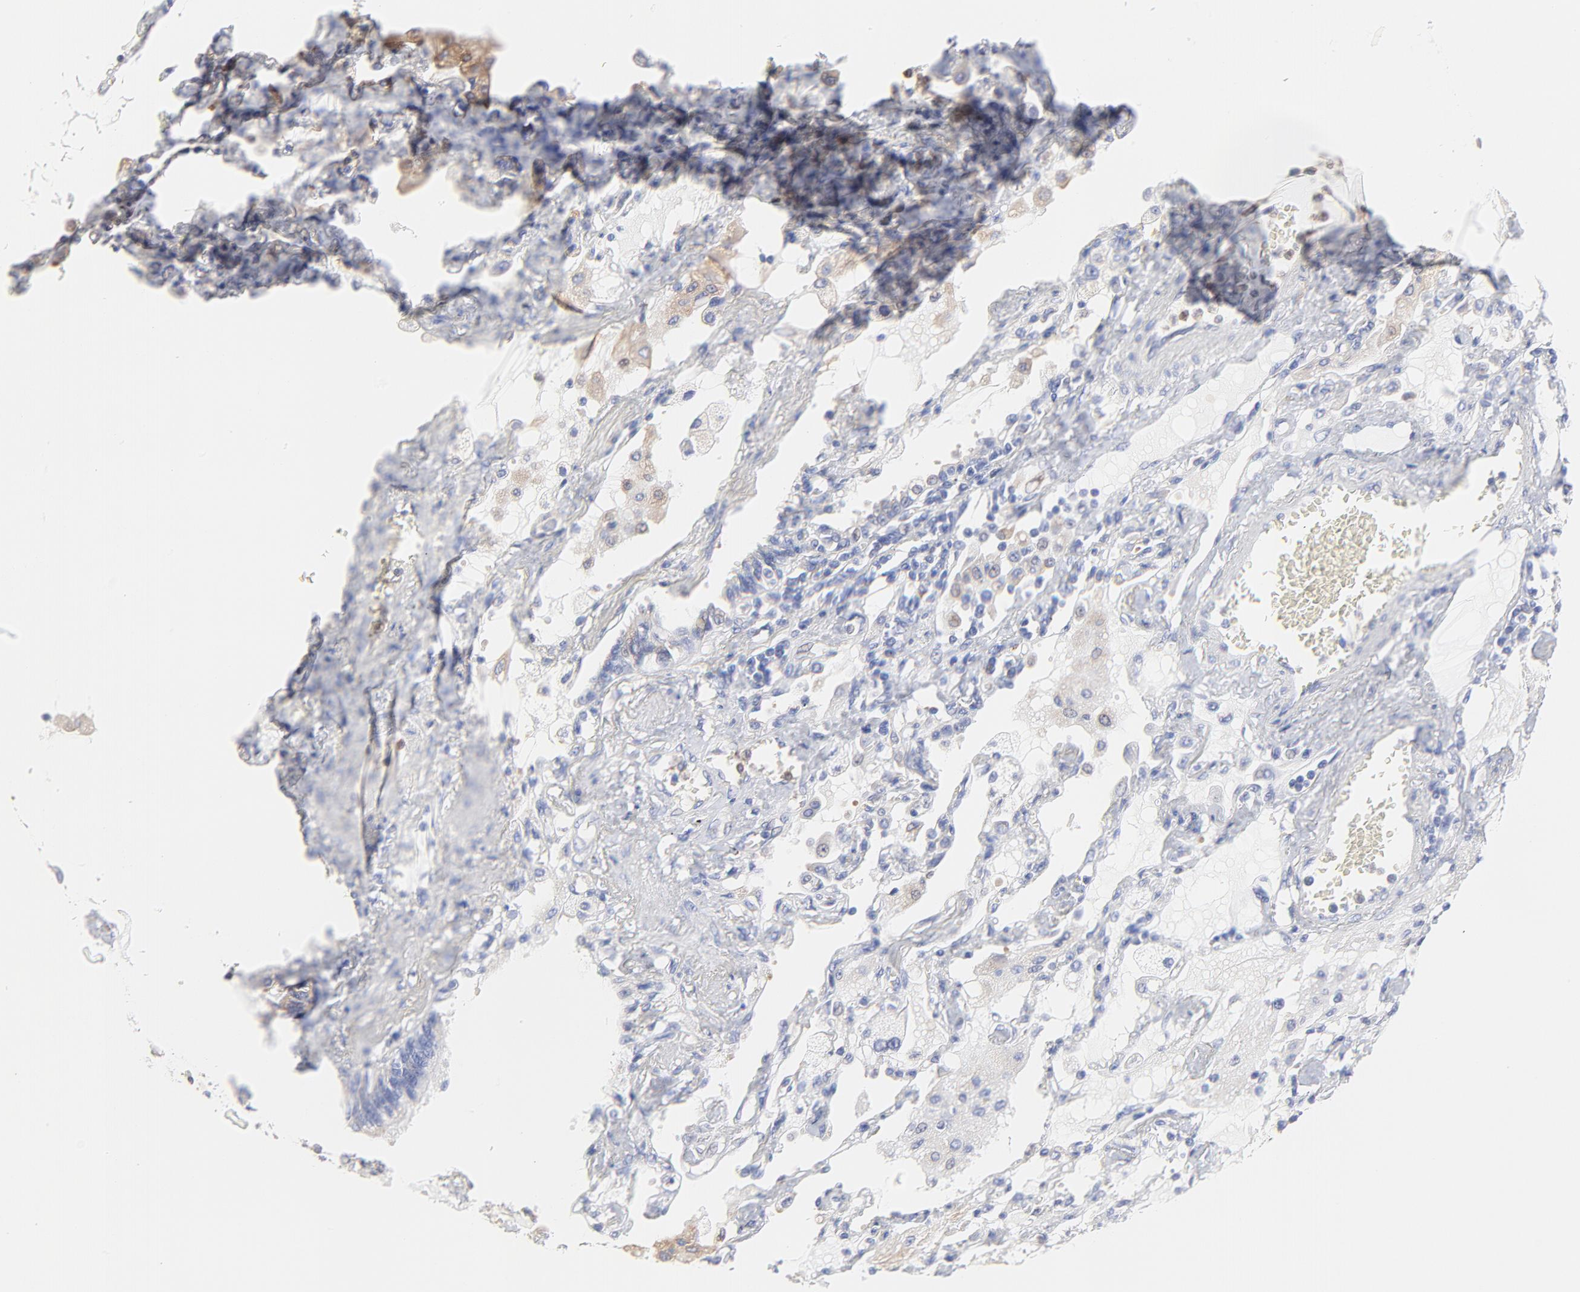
{"staining": {"intensity": "weak", "quantity": "<25%", "location": "cytoplasmic/membranous"}, "tissue": "lung cancer", "cell_type": "Tumor cells", "image_type": "cancer", "snomed": [{"axis": "morphology", "description": "Squamous cell carcinoma, NOS"}, {"axis": "topography", "description": "Lung"}], "caption": "High magnification brightfield microscopy of squamous cell carcinoma (lung) stained with DAB (3,3'-diaminobenzidine) (brown) and counterstained with hematoxylin (blue): tumor cells show no significant staining.", "gene": "MOSPD2", "patient": {"sex": "female", "age": 76}}